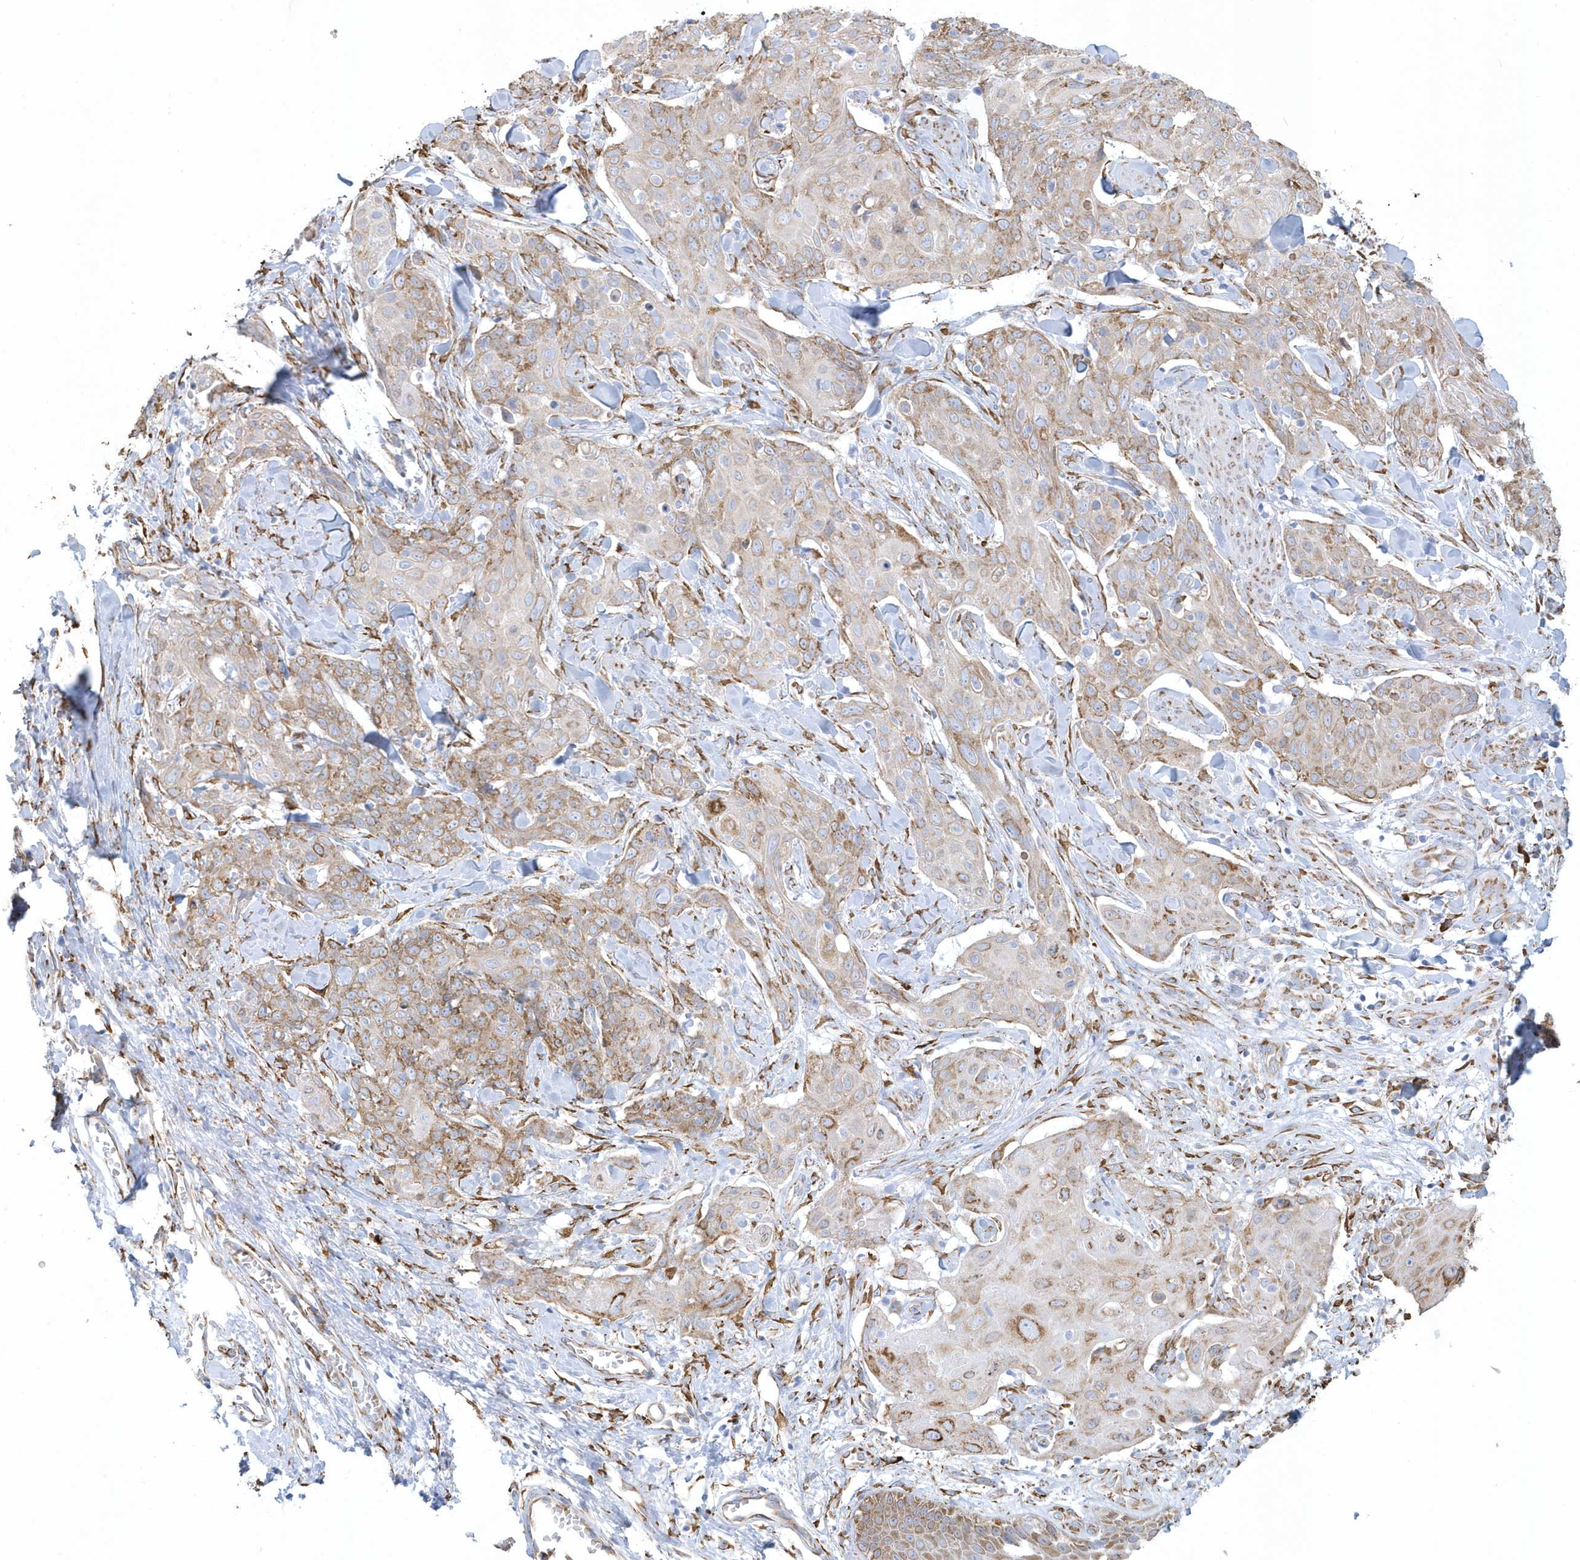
{"staining": {"intensity": "moderate", "quantity": "25%-75%", "location": "cytoplasmic/membranous"}, "tissue": "skin cancer", "cell_type": "Tumor cells", "image_type": "cancer", "snomed": [{"axis": "morphology", "description": "Squamous cell carcinoma, NOS"}, {"axis": "topography", "description": "Skin"}, {"axis": "topography", "description": "Vulva"}], "caption": "Tumor cells demonstrate medium levels of moderate cytoplasmic/membranous positivity in about 25%-75% of cells in skin squamous cell carcinoma.", "gene": "DCAF1", "patient": {"sex": "female", "age": 85}}